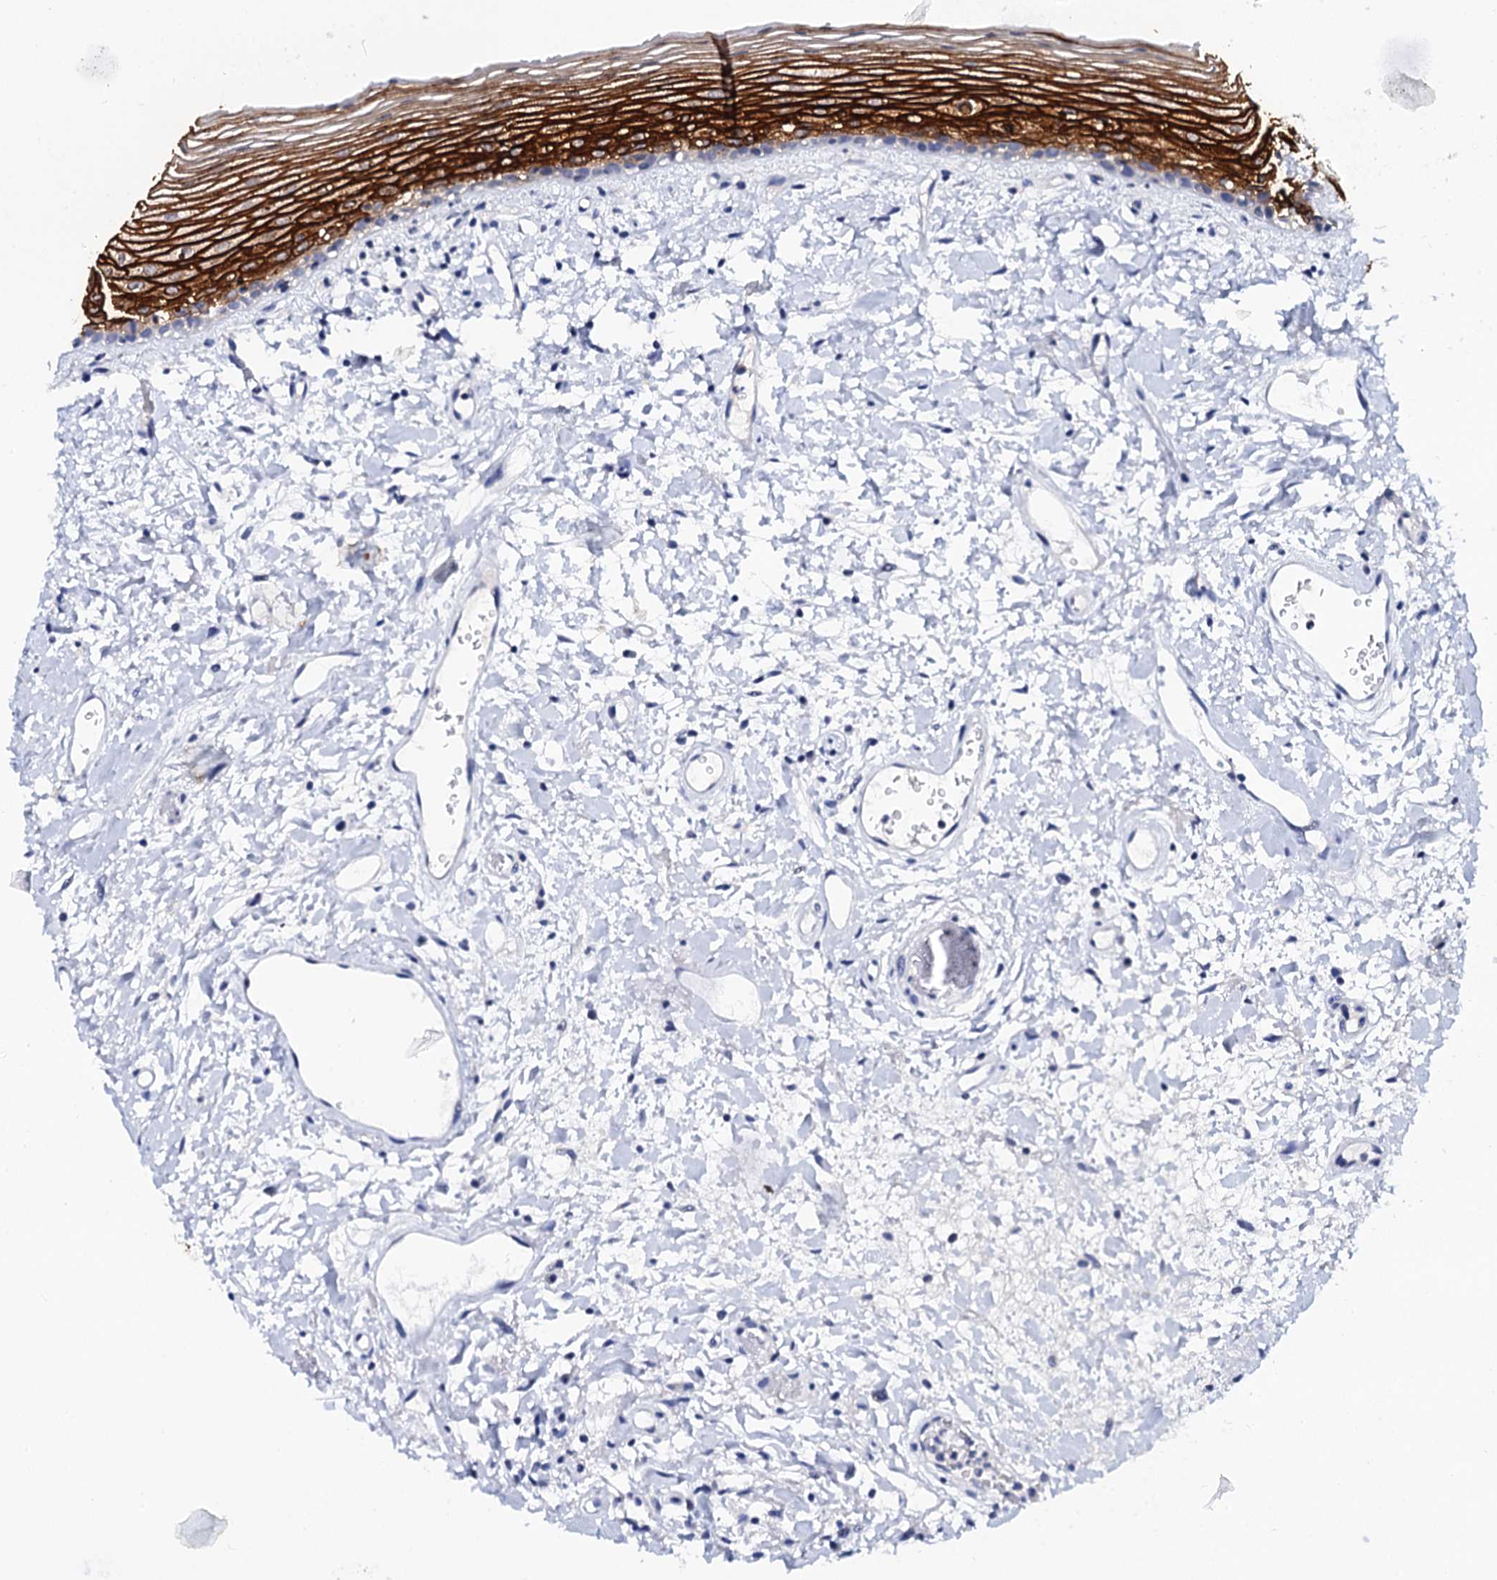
{"staining": {"intensity": "strong", "quantity": "25%-75%", "location": "cytoplasmic/membranous"}, "tissue": "oral mucosa", "cell_type": "Squamous epithelial cells", "image_type": "normal", "snomed": [{"axis": "morphology", "description": "Normal tissue, NOS"}, {"axis": "topography", "description": "Oral tissue"}], "caption": "Strong cytoplasmic/membranous protein staining is seen in approximately 25%-75% of squamous epithelial cells in oral mucosa.", "gene": "LYPD3", "patient": {"sex": "female", "age": 76}}